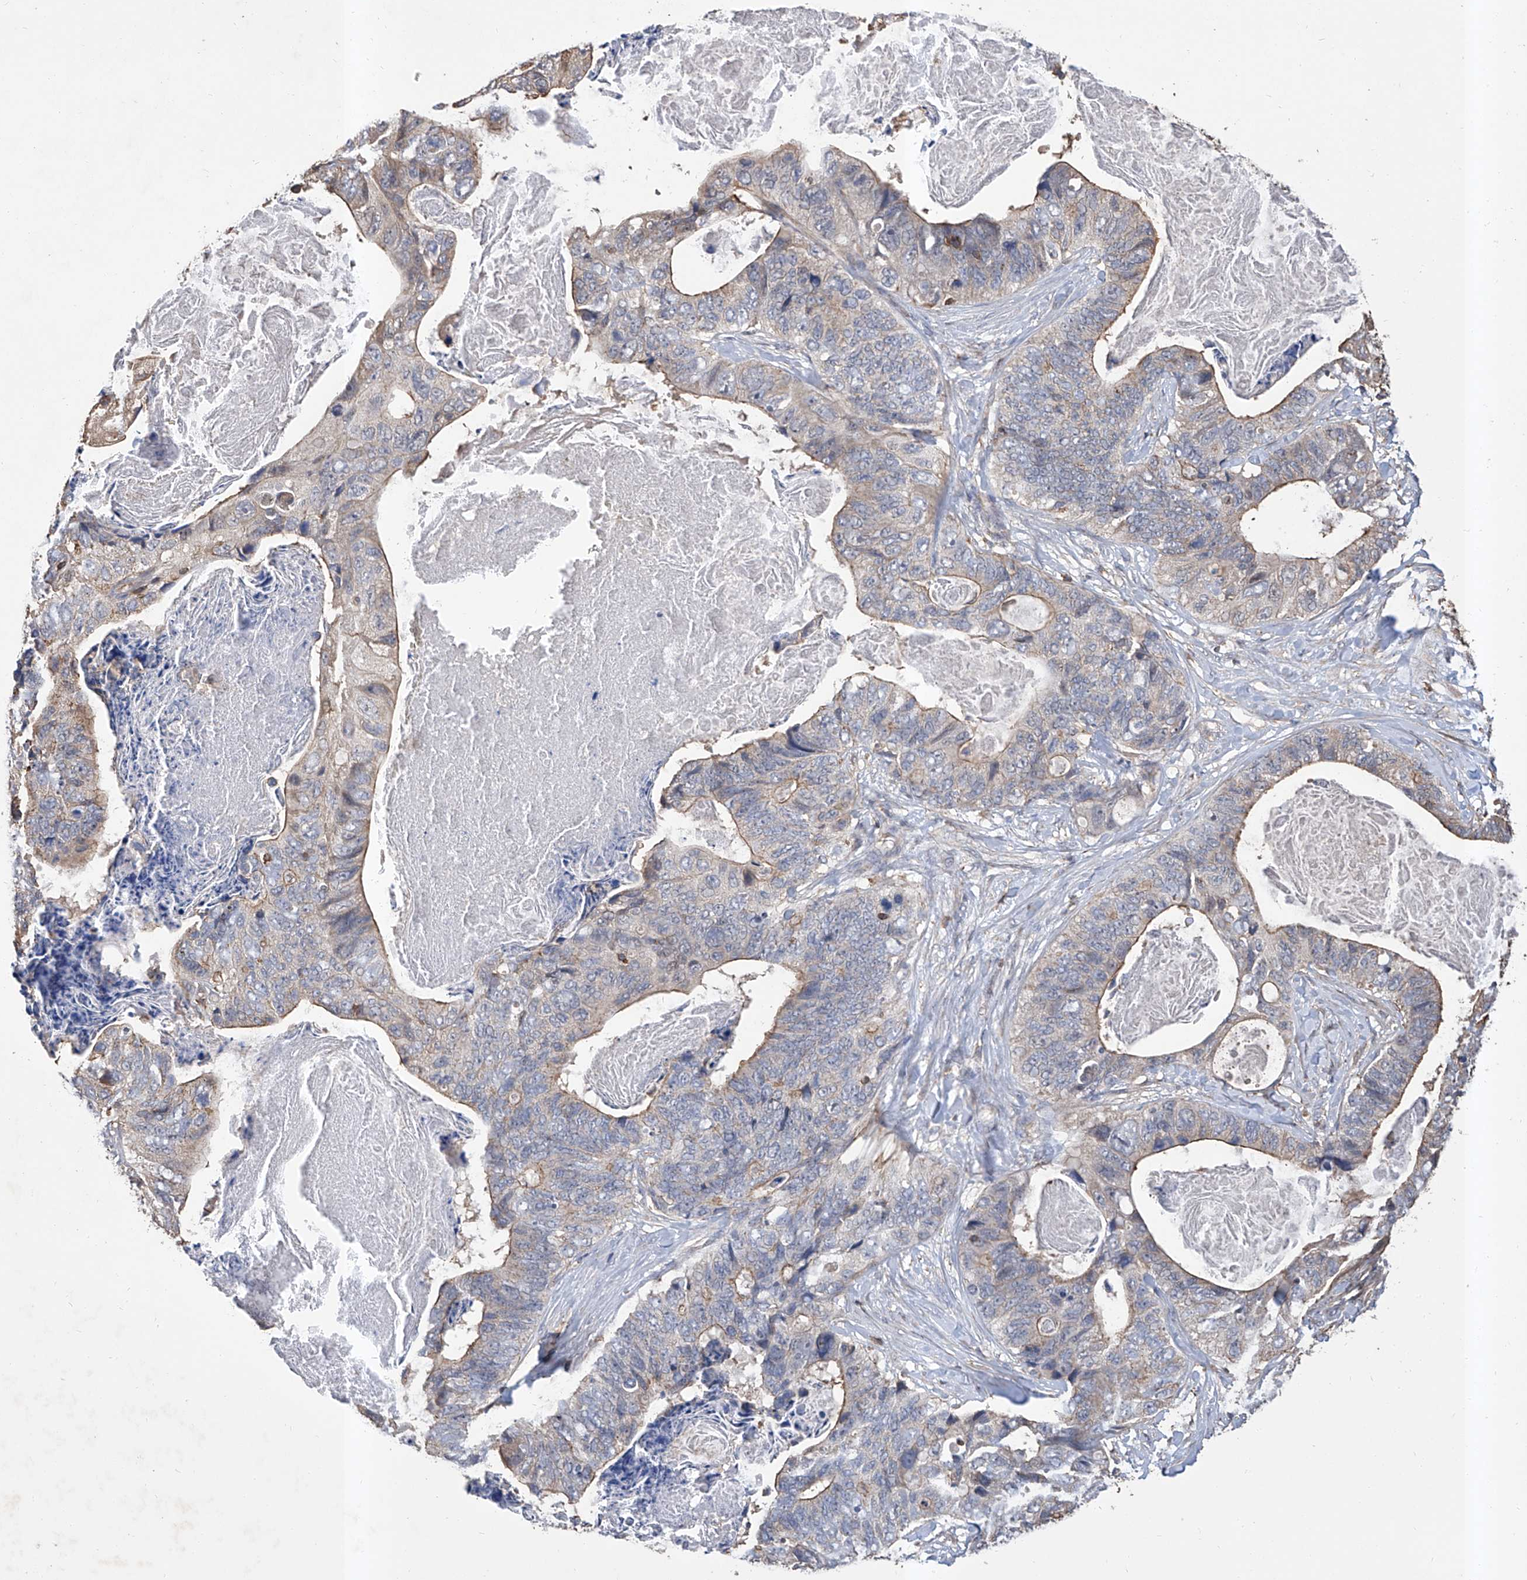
{"staining": {"intensity": "weak", "quantity": "<25%", "location": "cytoplasmic/membranous"}, "tissue": "stomach cancer", "cell_type": "Tumor cells", "image_type": "cancer", "snomed": [{"axis": "morphology", "description": "Adenocarcinoma, NOS"}, {"axis": "topography", "description": "Stomach"}], "caption": "An IHC histopathology image of stomach adenocarcinoma is shown. There is no staining in tumor cells of stomach adenocarcinoma.", "gene": "GPT", "patient": {"sex": "female", "age": 89}}